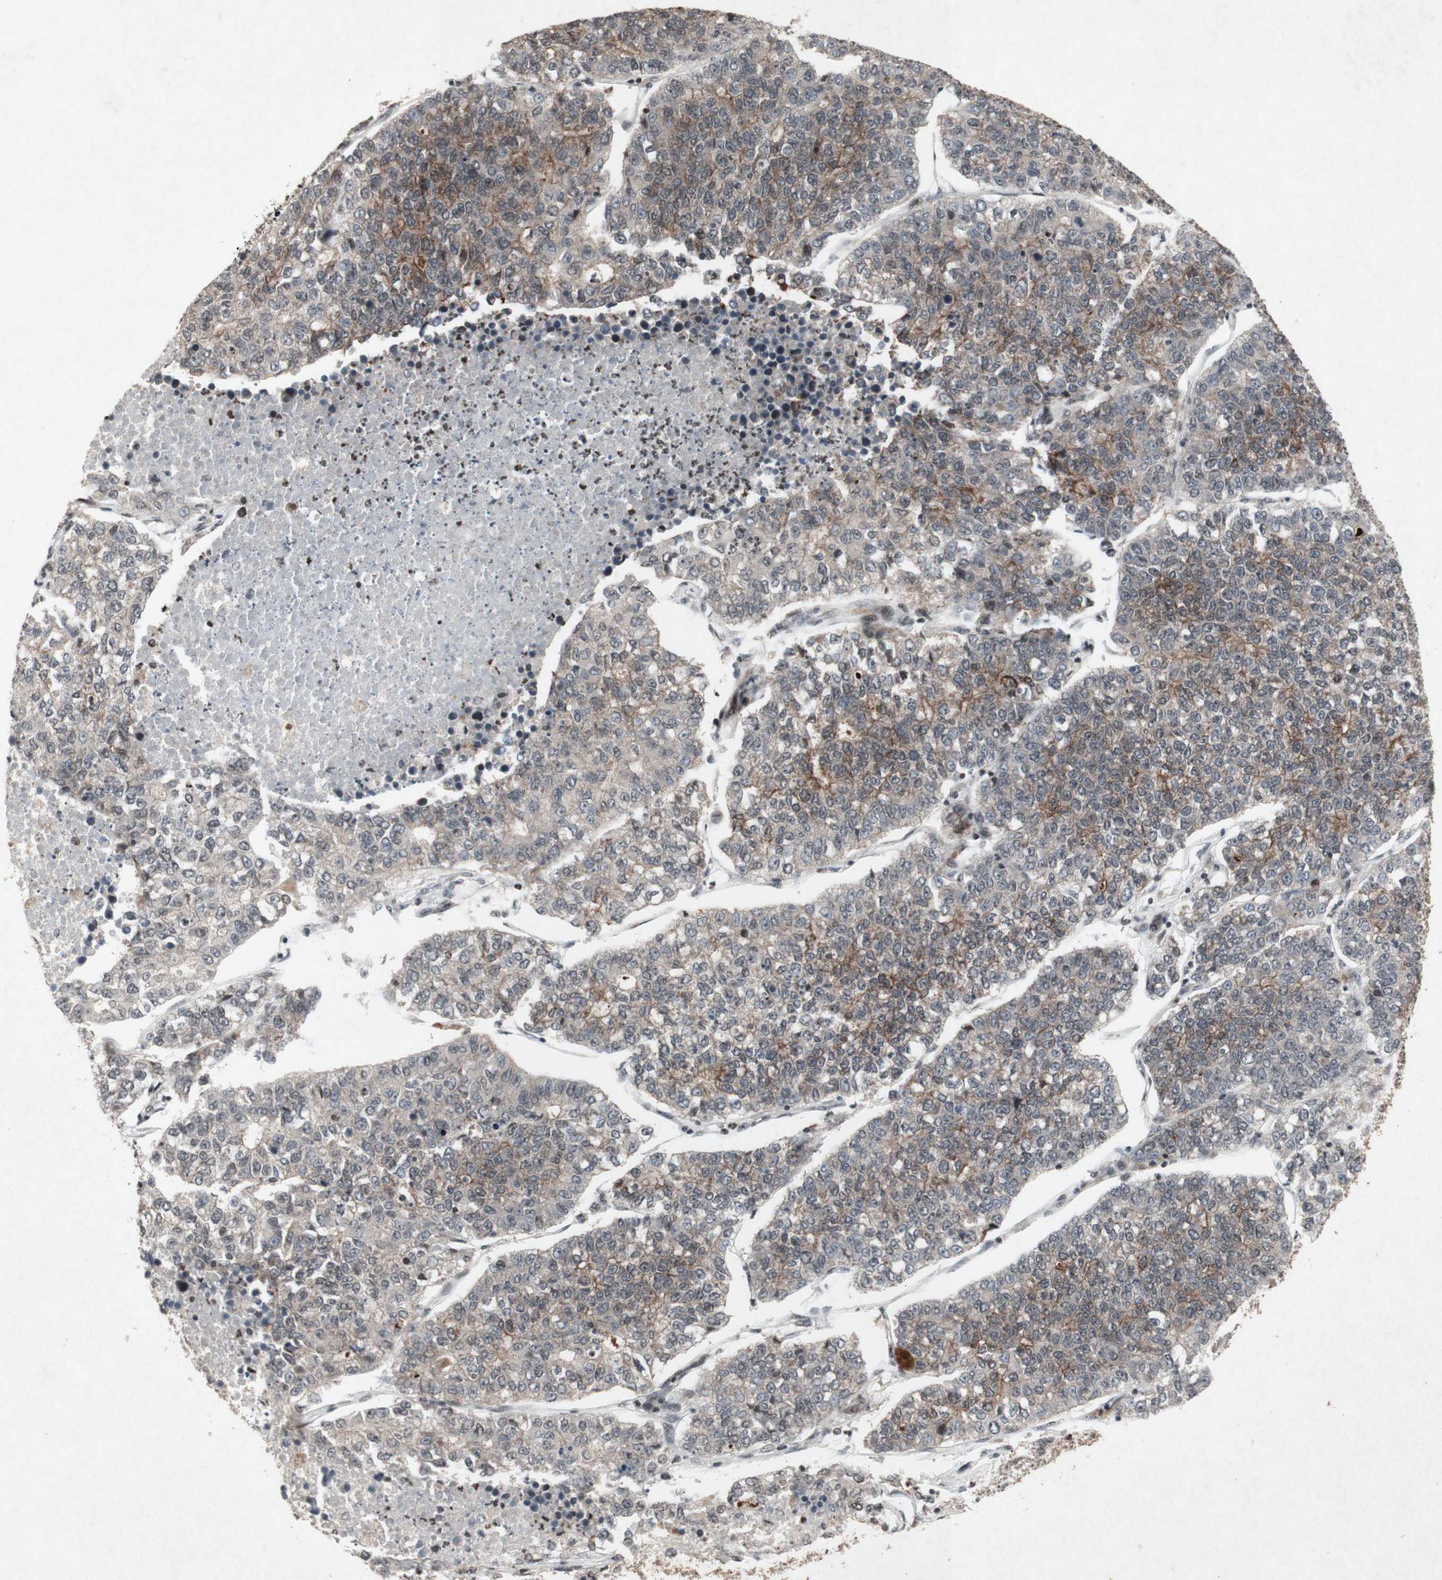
{"staining": {"intensity": "weak", "quantity": "25%-75%", "location": "cytoplasmic/membranous"}, "tissue": "lung cancer", "cell_type": "Tumor cells", "image_type": "cancer", "snomed": [{"axis": "morphology", "description": "Adenocarcinoma, NOS"}, {"axis": "topography", "description": "Lung"}], "caption": "Human lung cancer stained with a brown dye reveals weak cytoplasmic/membranous positive positivity in about 25%-75% of tumor cells.", "gene": "PLXNA1", "patient": {"sex": "male", "age": 49}}